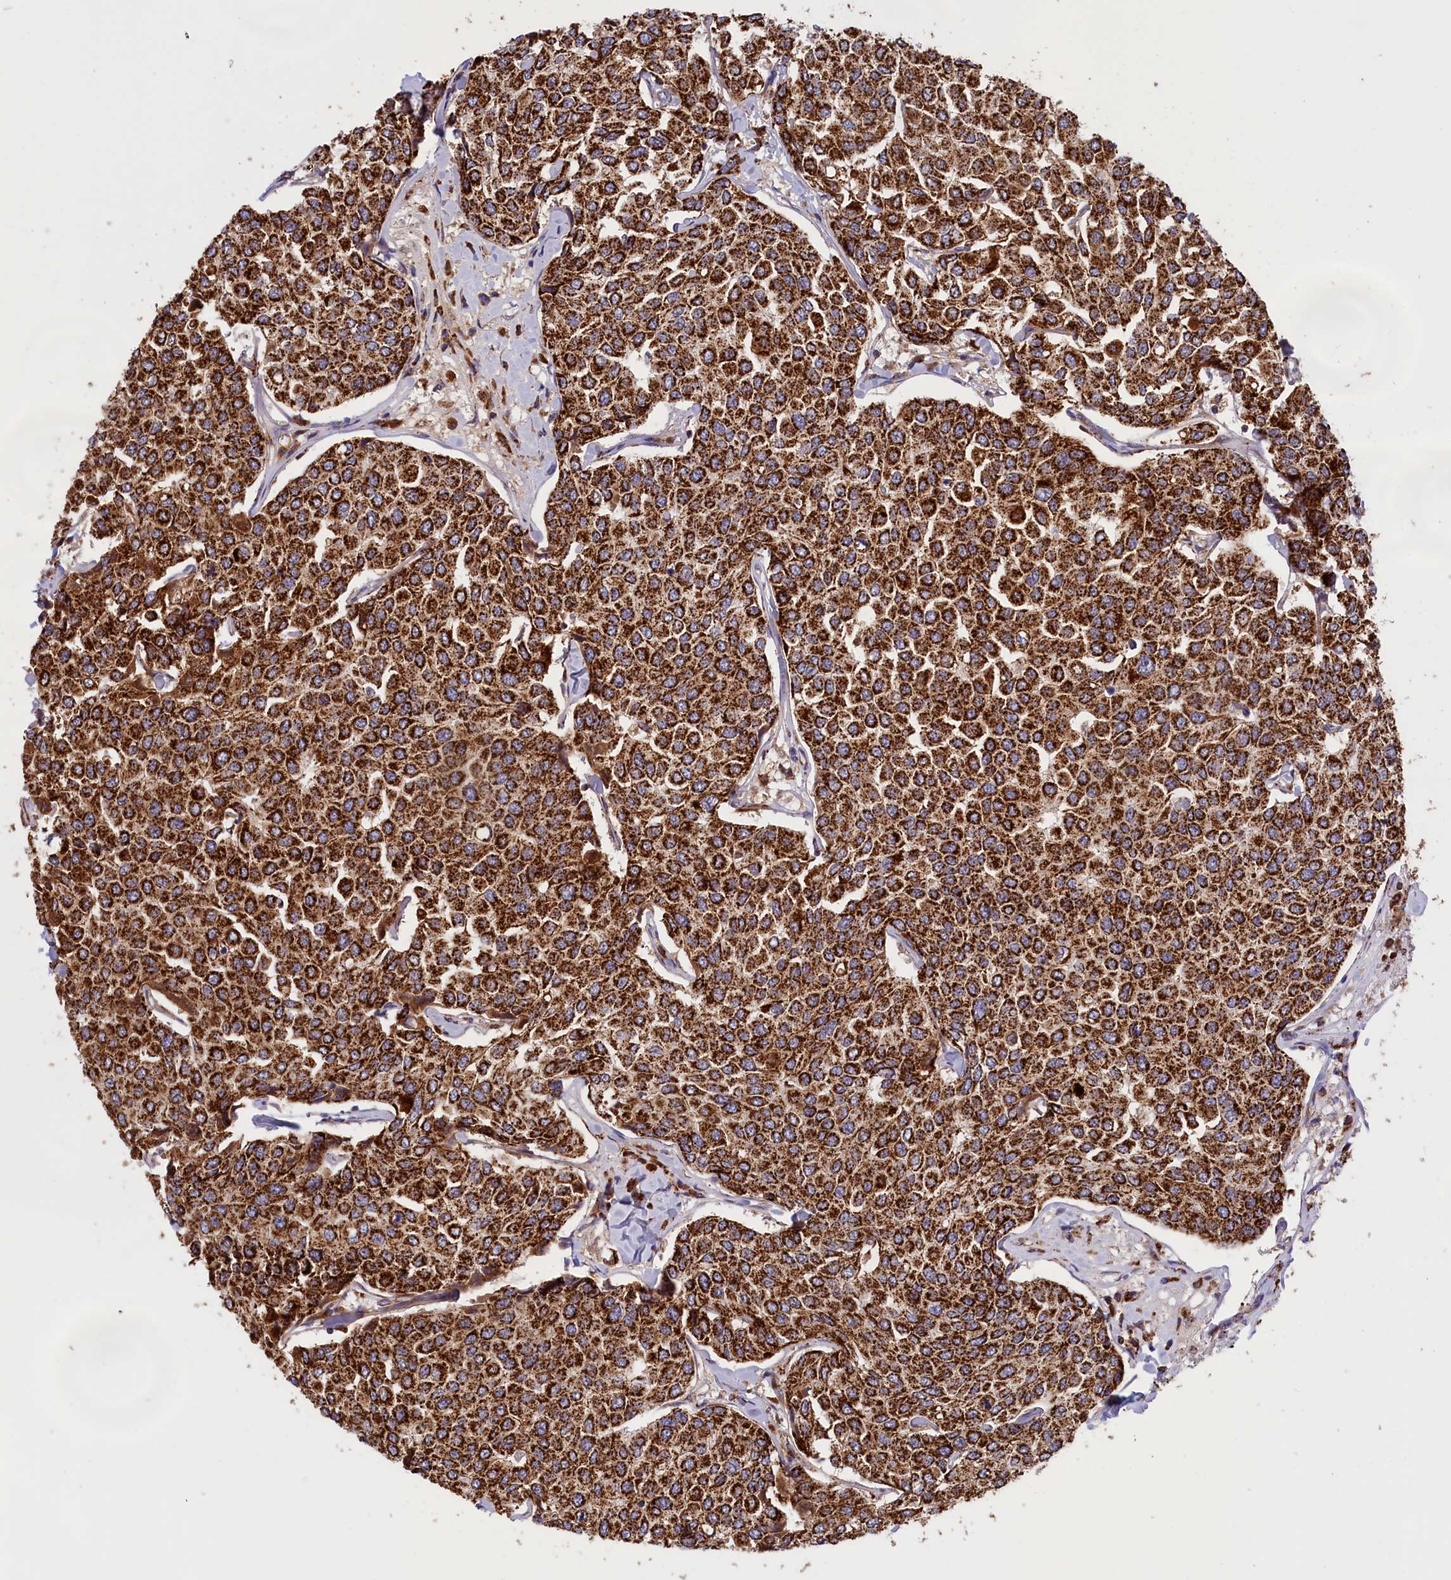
{"staining": {"intensity": "strong", "quantity": ">75%", "location": "cytoplasmic/membranous"}, "tissue": "breast cancer", "cell_type": "Tumor cells", "image_type": "cancer", "snomed": [{"axis": "morphology", "description": "Duct carcinoma"}, {"axis": "topography", "description": "Breast"}], "caption": "Tumor cells show high levels of strong cytoplasmic/membranous staining in approximately >75% of cells in human breast invasive ductal carcinoma.", "gene": "ISOC2", "patient": {"sex": "female", "age": 55}}